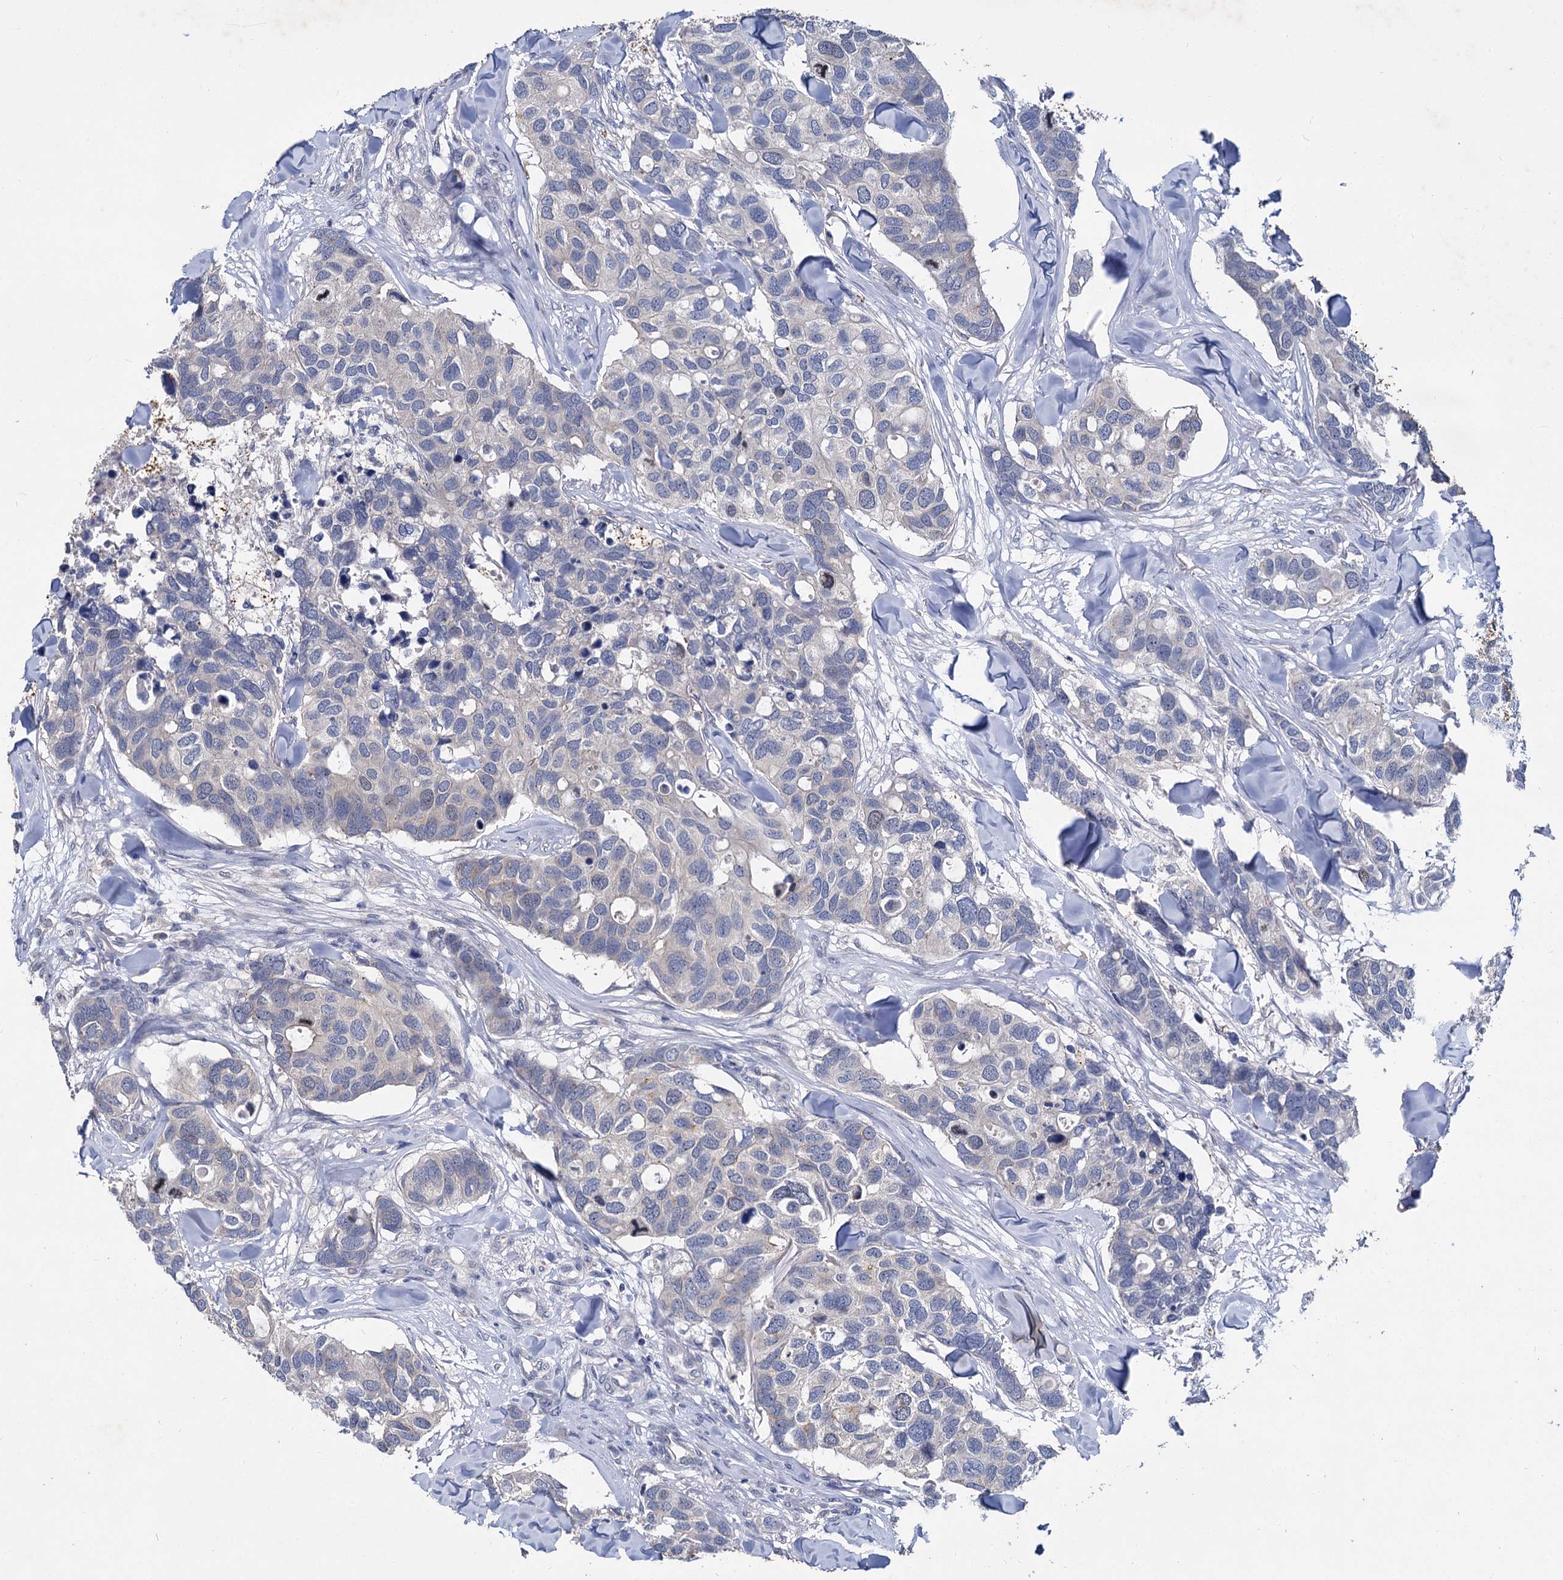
{"staining": {"intensity": "weak", "quantity": "<25%", "location": "cytoplasmic/membranous"}, "tissue": "breast cancer", "cell_type": "Tumor cells", "image_type": "cancer", "snomed": [{"axis": "morphology", "description": "Duct carcinoma"}, {"axis": "topography", "description": "Breast"}], "caption": "Breast cancer (infiltrating ductal carcinoma) was stained to show a protein in brown. There is no significant positivity in tumor cells.", "gene": "ATP9A", "patient": {"sex": "female", "age": 83}}